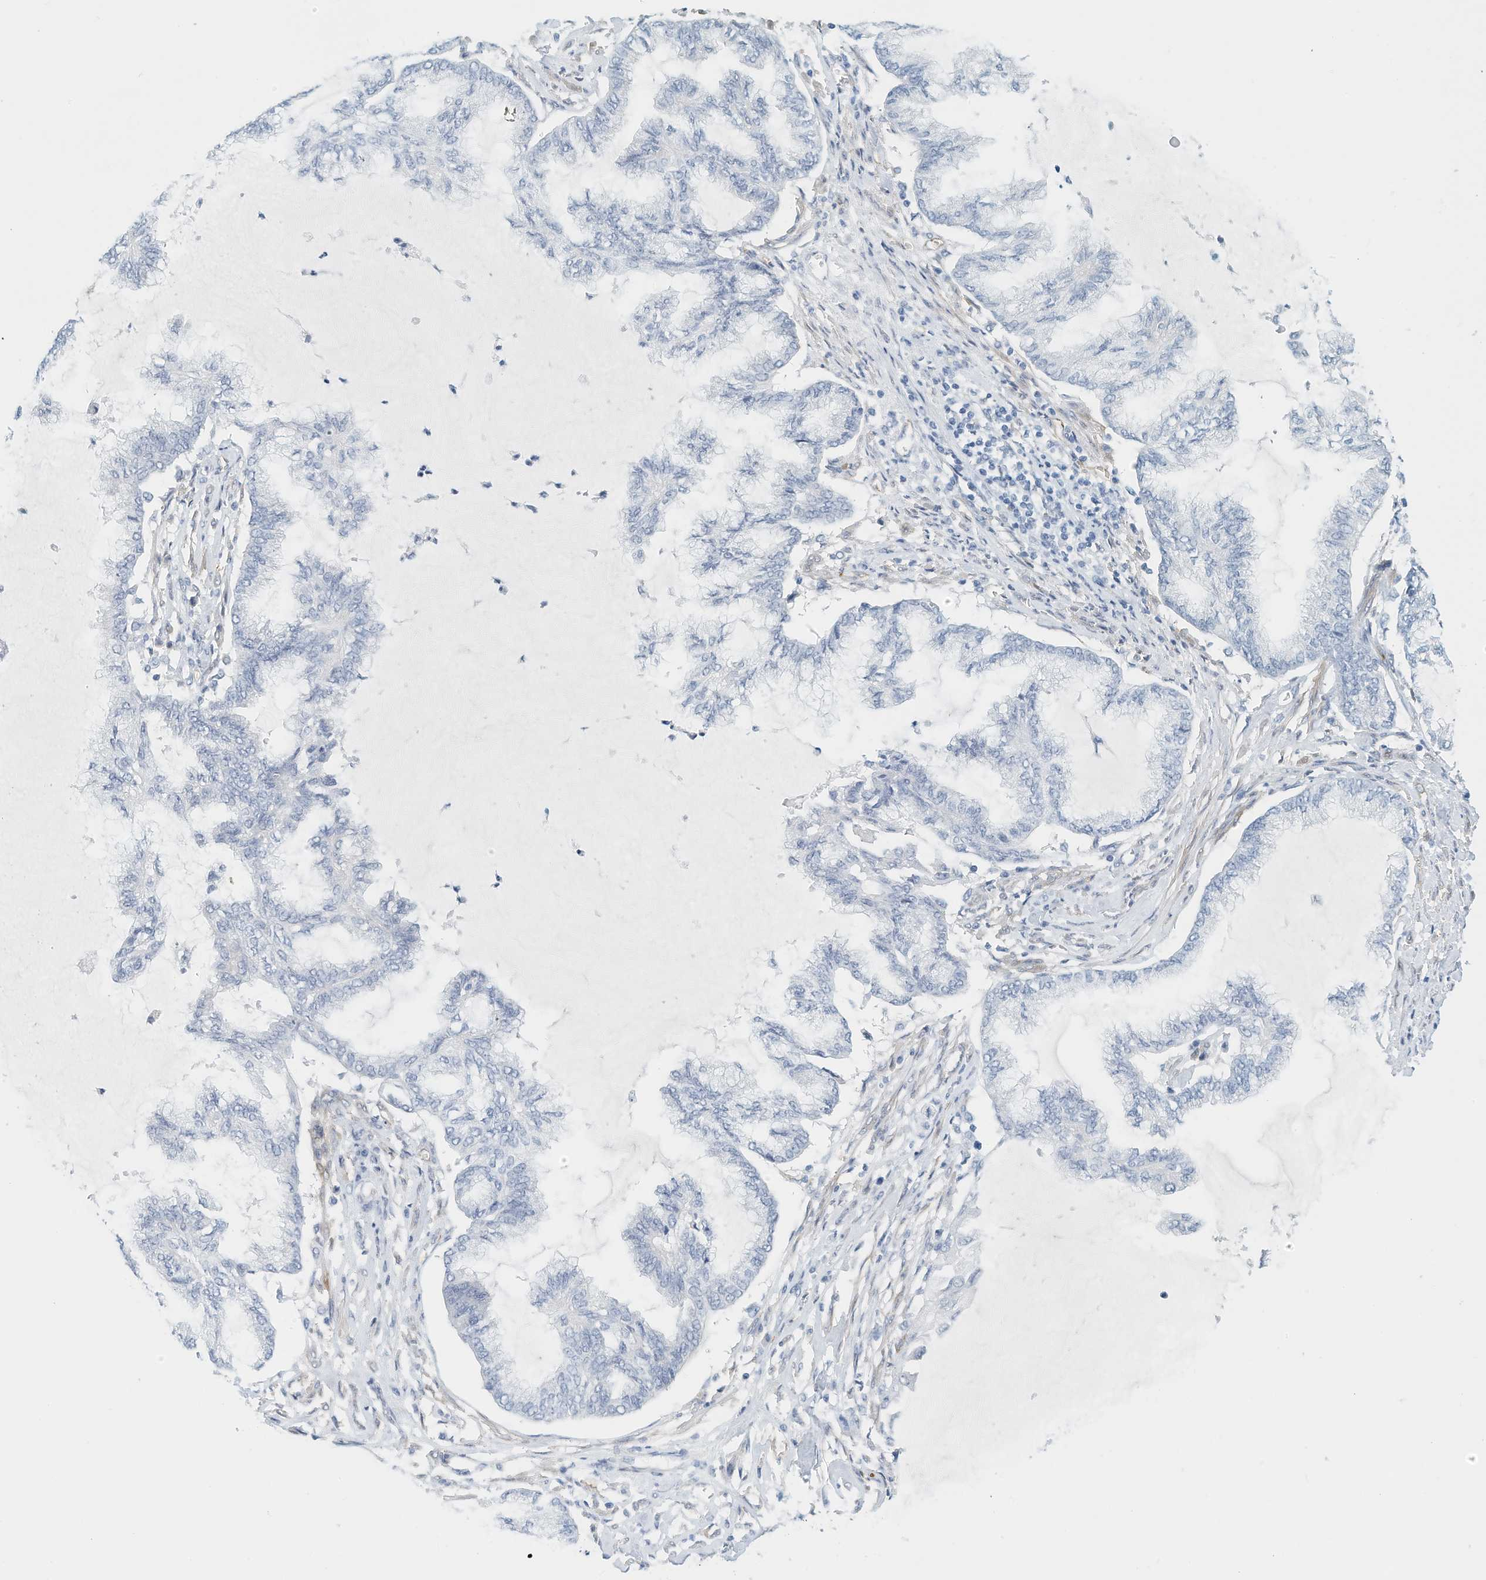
{"staining": {"intensity": "negative", "quantity": "none", "location": "none"}, "tissue": "endometrial cancer", "cell_type": "Tumor cells", "image_type": "cancer", "snomed": [{"axis": "morphology", "description": "Adenocarcinoma, NOS"}, {"axis": "topography", "description": "Endometrium"}], "caption": "DAB immunohistochemical staining of human endometrial adenocarcinoma displays no significant positivity in tumor cells.", "gene": "ARHGAP28", "patient": {"sex": "female", "age": 86}}